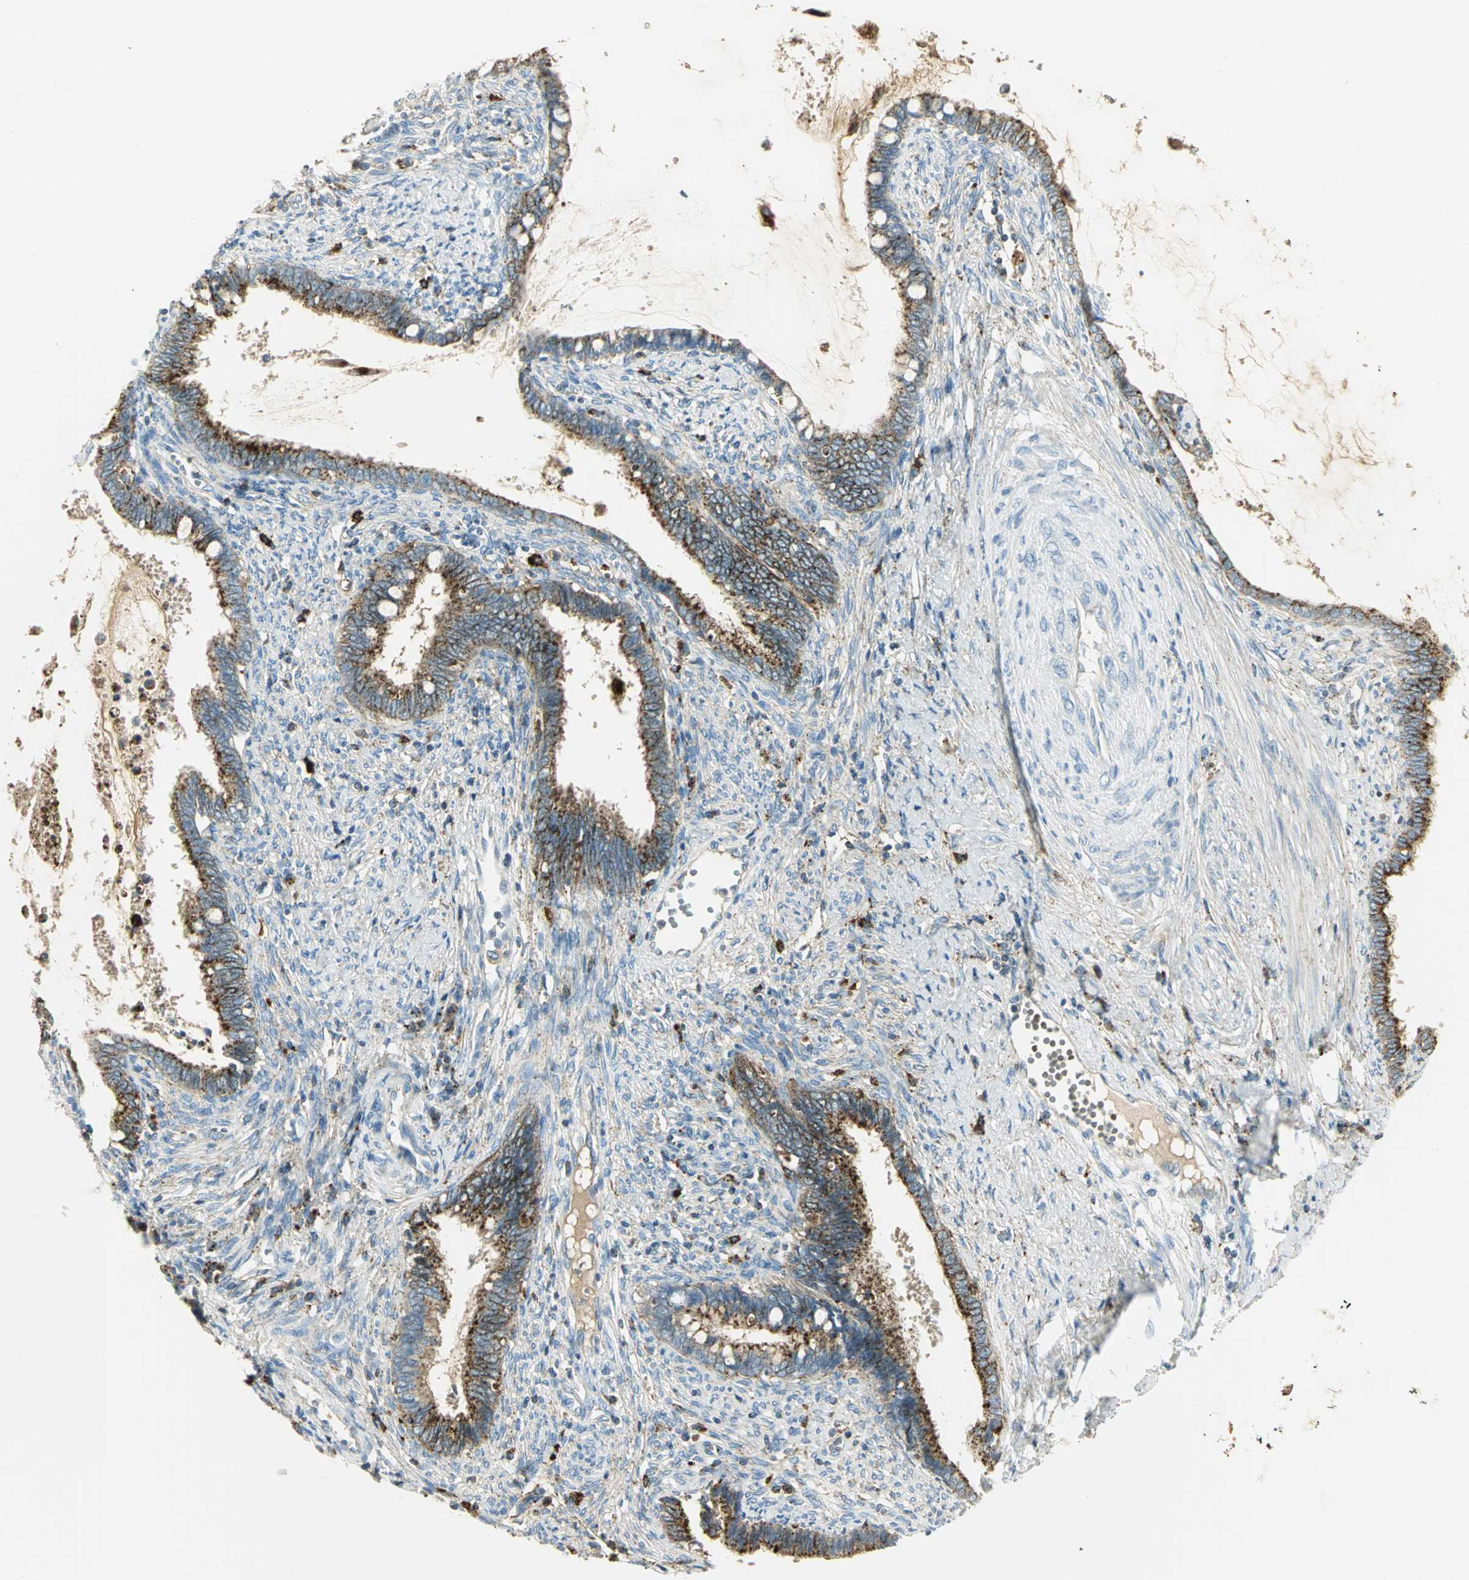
{"staining": {"intensity": "strong", "quantity": "25%-75%", "location": "cytoplasmic/membranous"}, "tissue": "cervical cancer", "cell_type": "Tumor cells", "image_type": "cancer", "snomed": [{"axis": "morphology", "description": "Adenocarcinoma, NOS"}, {"axis": "topography", "description": "Cervix"}], "caption": "Strong cytoplasmic/membranous protein staining is seen in about 25%-75% of tumor cells in cervical cancer.", "gene": "ARSA", "patient": {"sex": "female", "age": 44}}